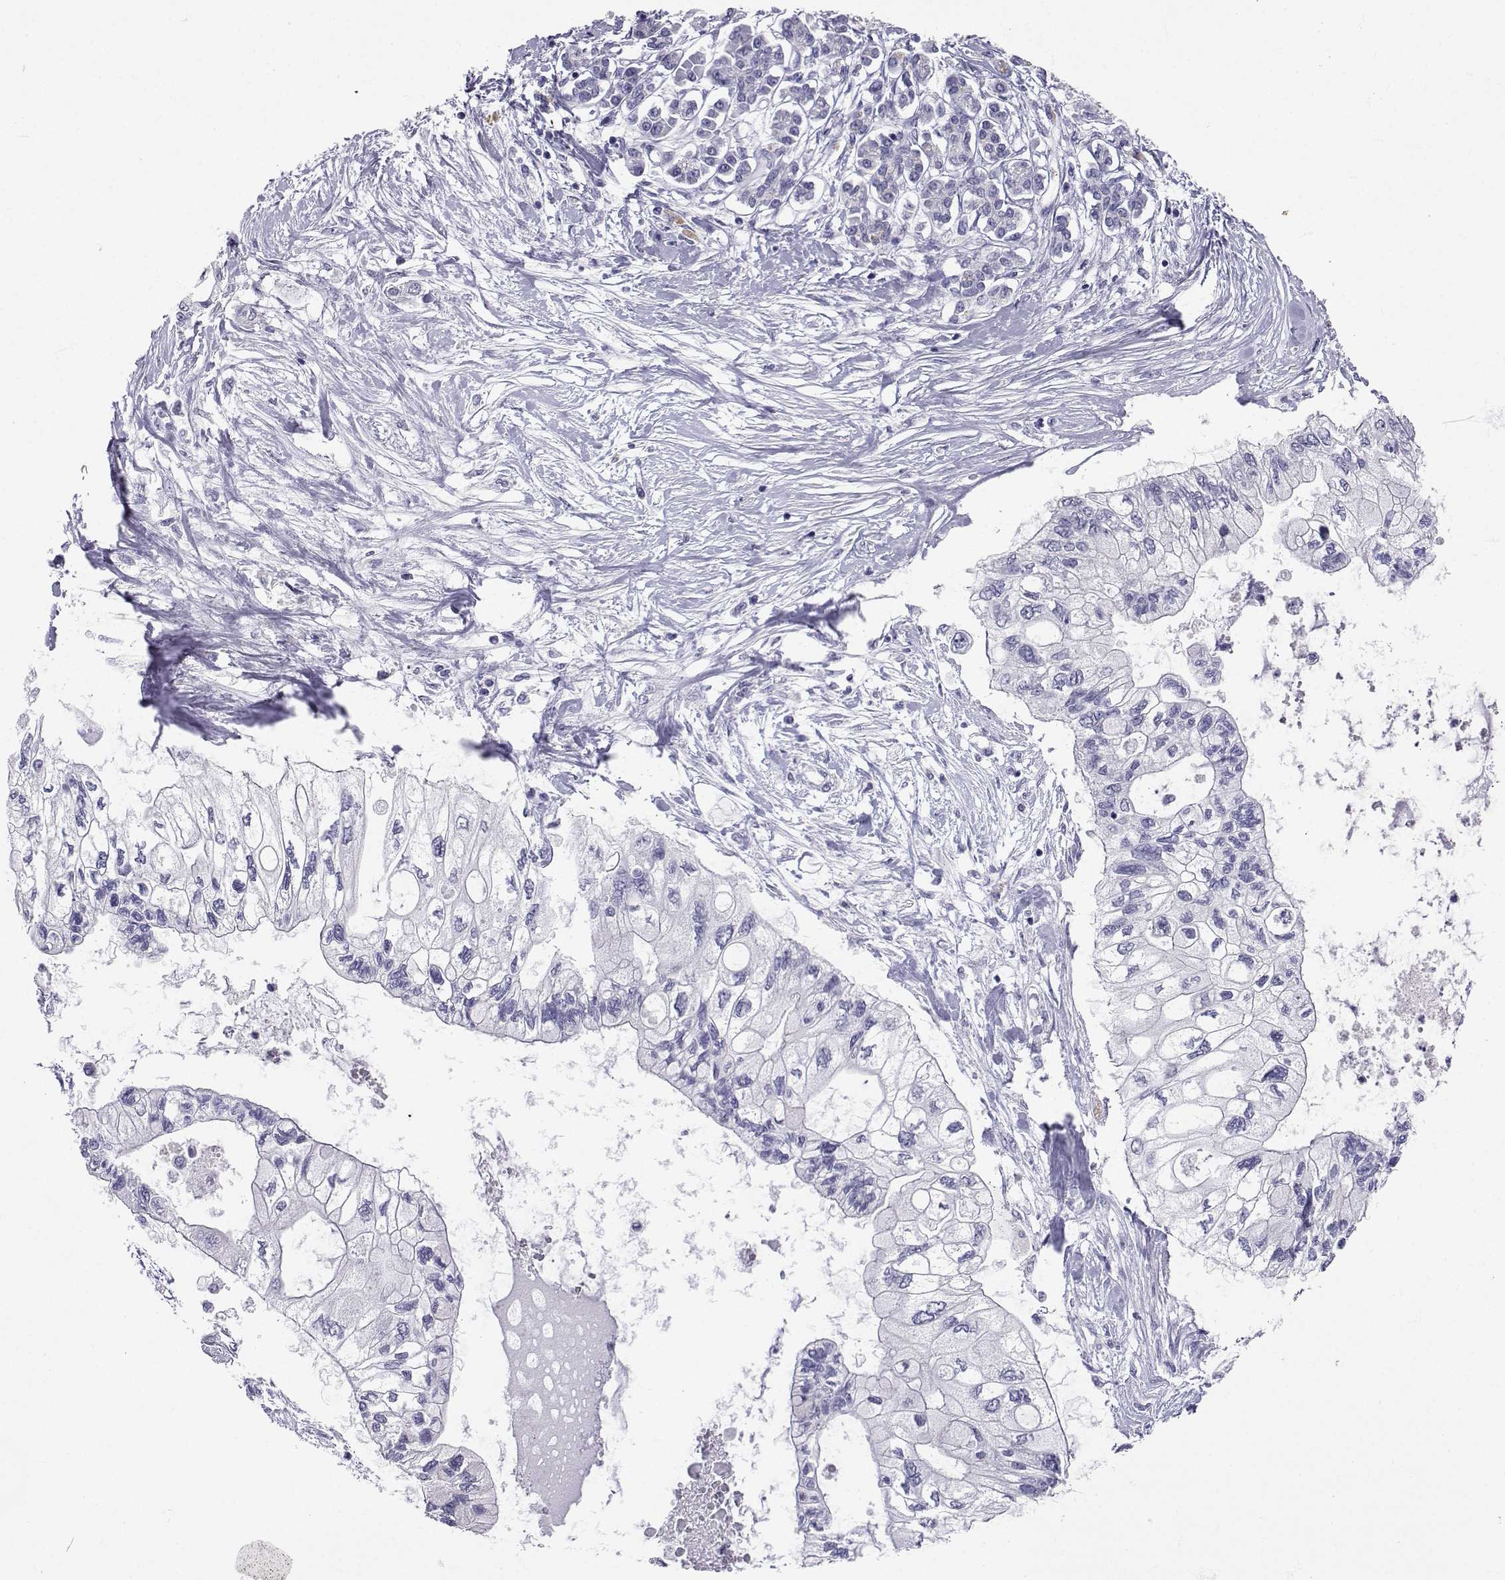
{"staining": {"intensity": "negative", "quantity": "none", "location": "none"}, "tissue": "pancreatic cancer", "cell_type": "Tumor cells", "image_type": "cancer", "snomed": [{"axis": "morphology", "description": "Adenocarcinoma, NOS"}, {"axis": "topography", "description": "Pancreas"}], "caption": "Image shows no protein positivity in tumor cells of pancreatic adenocarcinoma tissue.", "gene": "SLC6A3", "patient": {"sex": "female", "age": 77}}